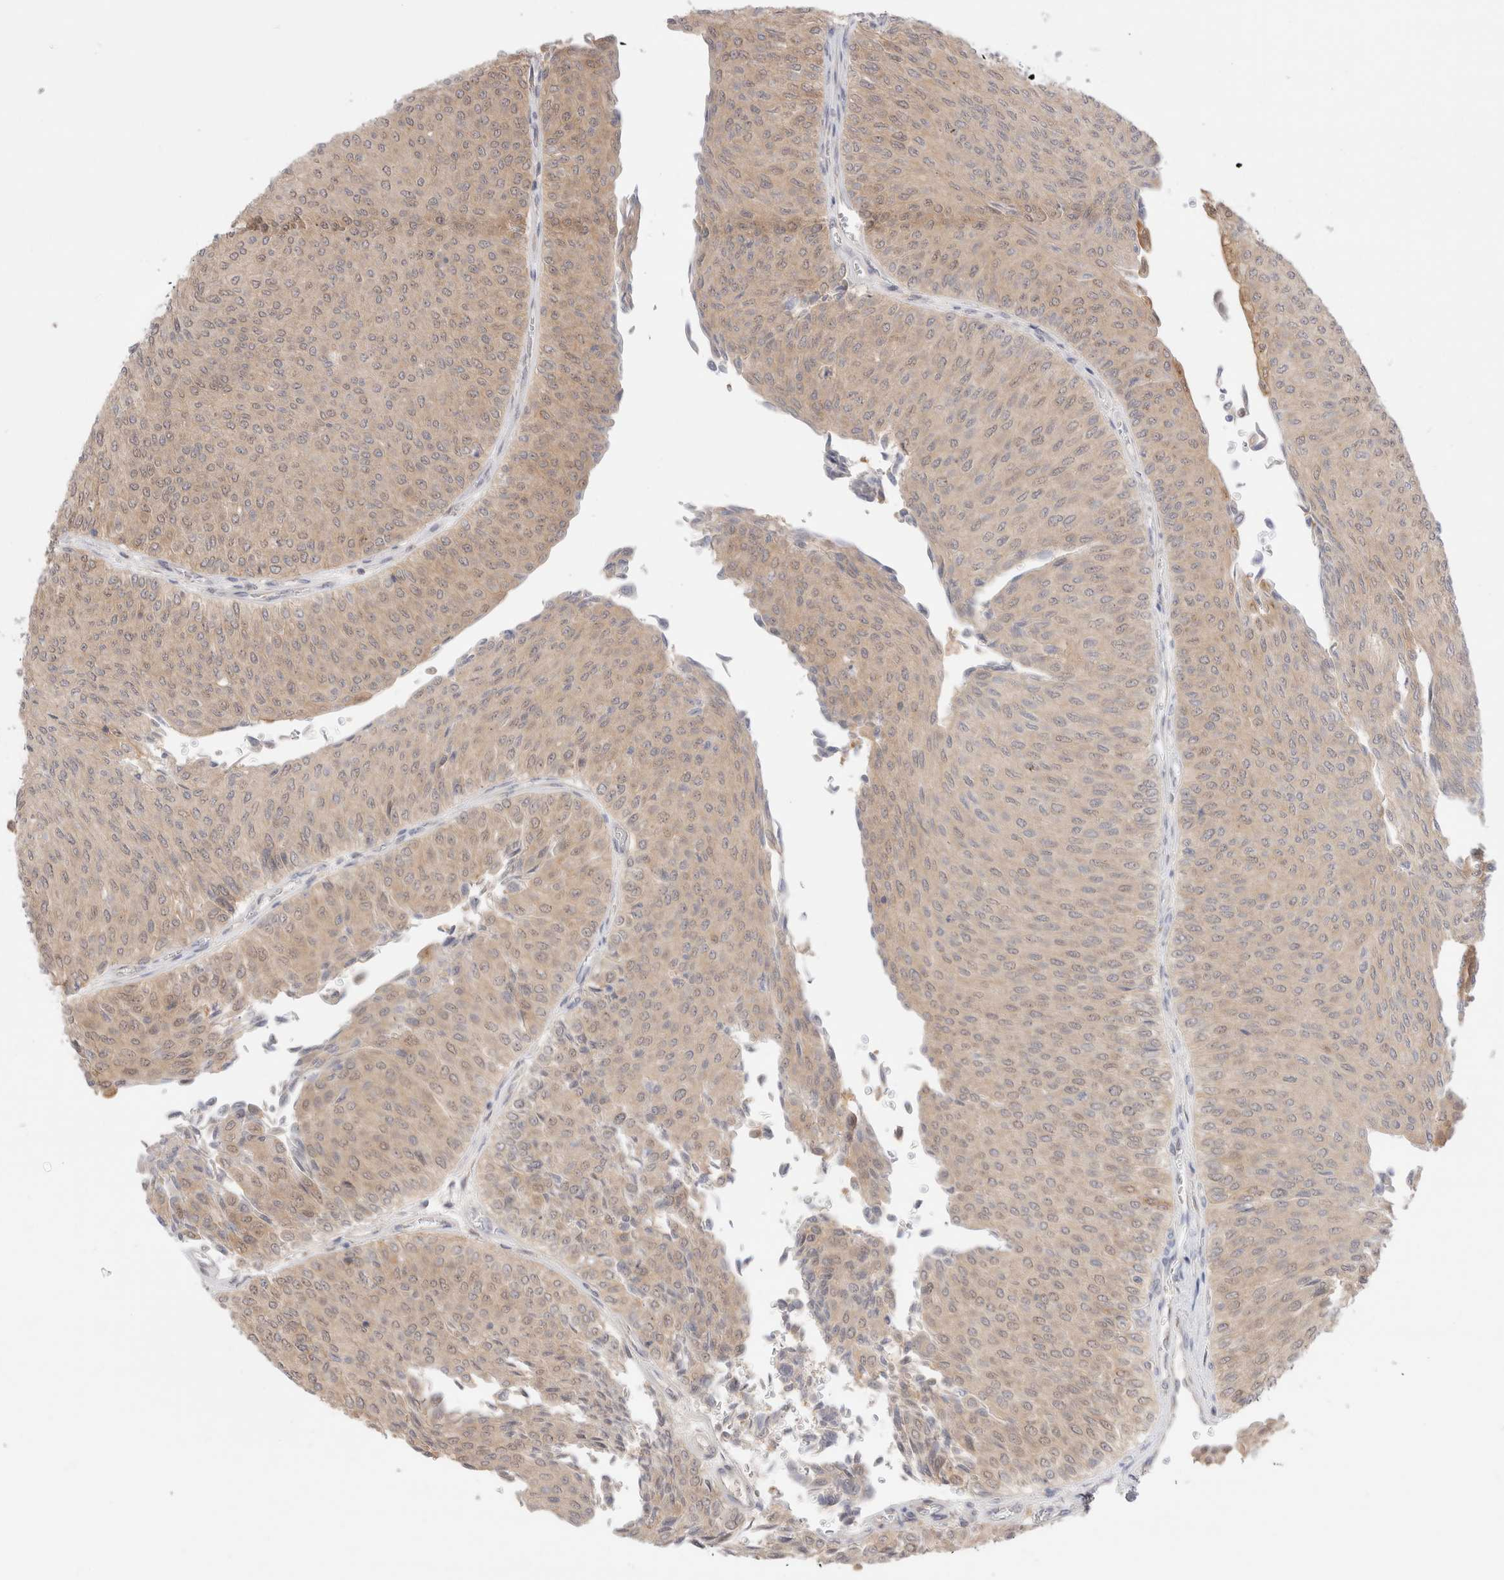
{"staining": {"intensity": "weak", "quantity": ">75%", "location": "cytoplasmic/membranous"}, "tissue": "urothelial cancer", "cell_type": "Tumor cells", "image_type": "cancer", "snomed": [{"axis": "morphology", "description": "Urothelial carcinoma, Low grade"}, {"axis": "topography", "description": "Urinary bladder"}], "caption": "Urothelial cancer tissue shows weak cytoplasmic/membranous staining in approximately >75% of tumor cells", "gene": "EFCAB13", "patient": {"sex": "male", "age": 78}}